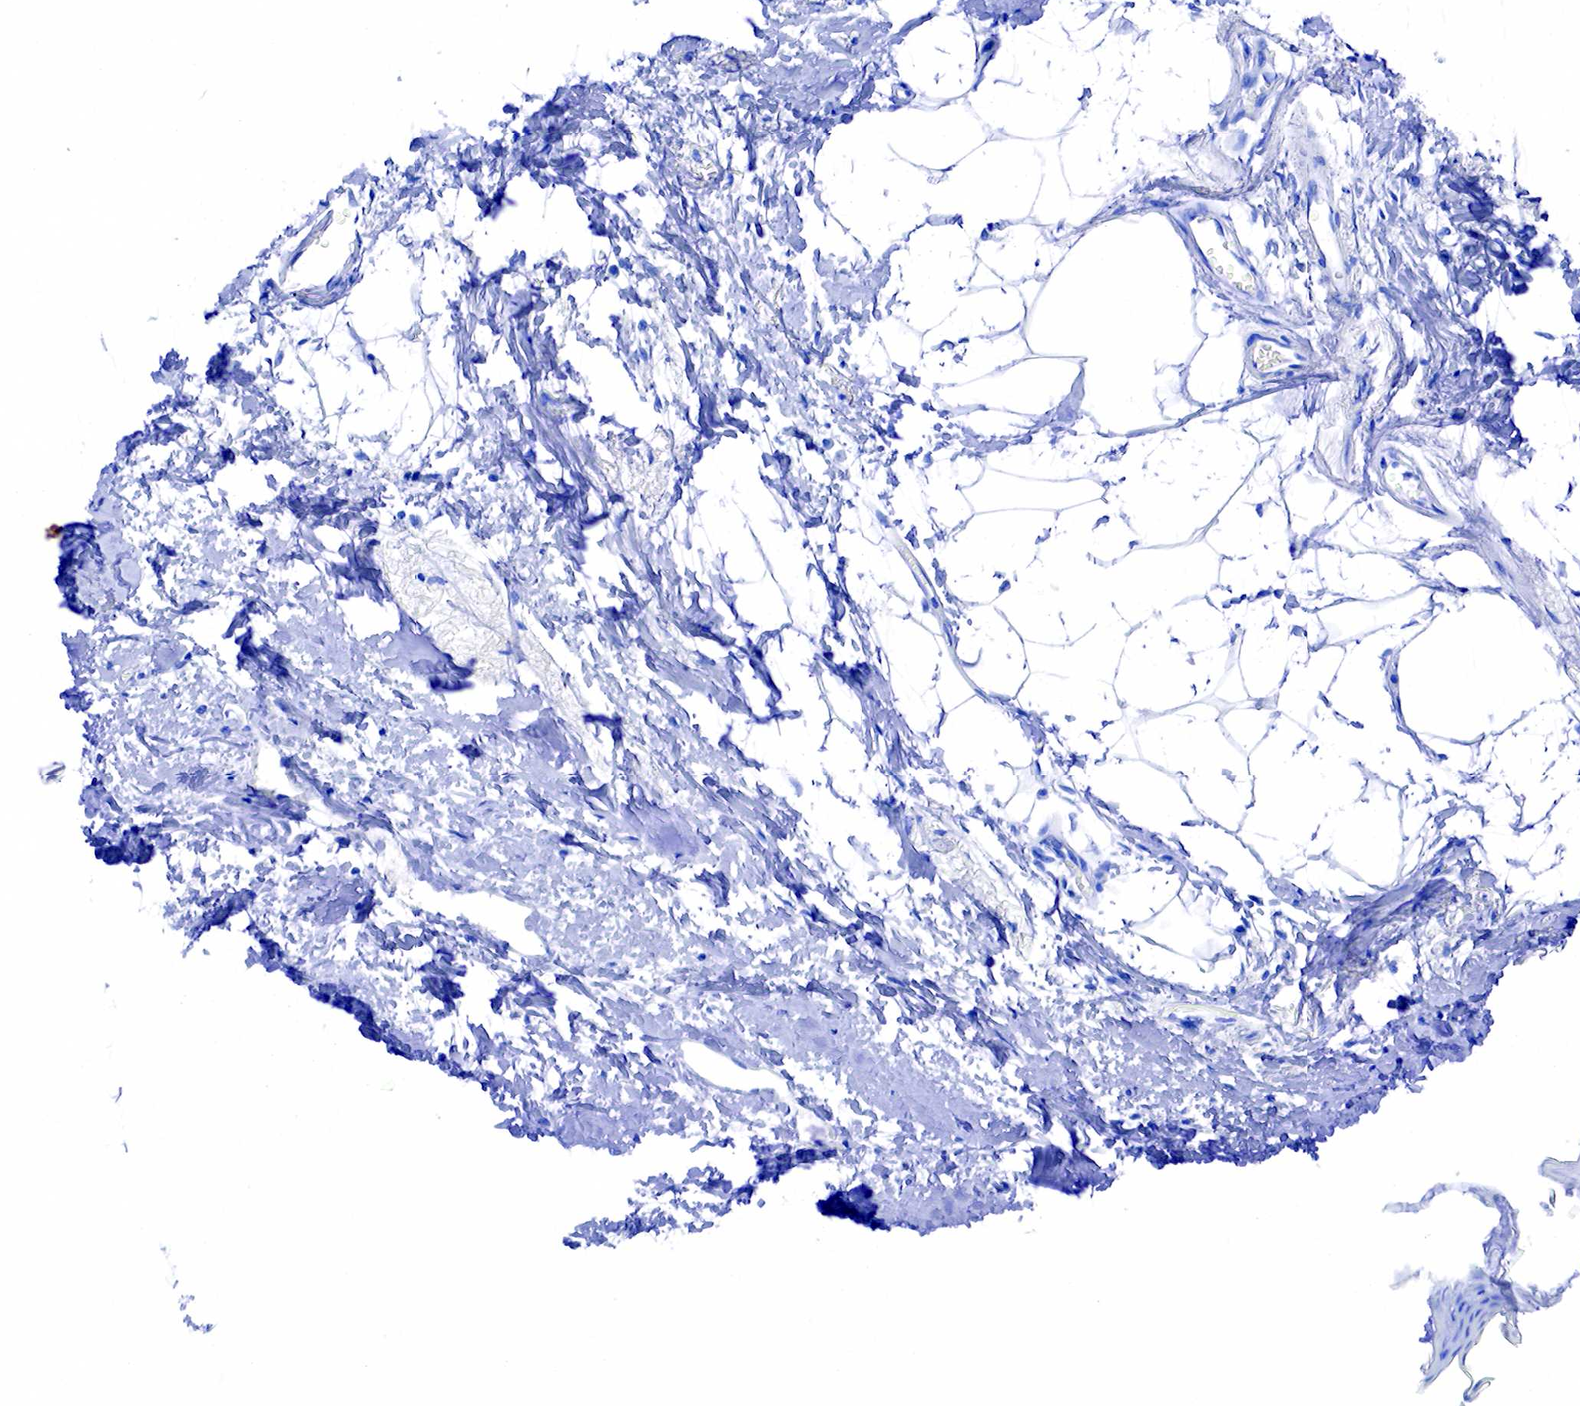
{"staining": {"intensity": "negative", "quantity": "none", "location": "none"}, "tissue": "breast cancer", "cell_type": "Tumor cells", "image_type": "cancer", "snomed": [{"axis": "morphology", "description": "Duct carcinoma"}, {"axis": "topography", "description": "Breast"}], "caption": "Histopathology image shows no significant protein expression in tumor cells of breast cancer.", "gene": "FUT4", "patient": {"sex": "female", "age": 64}}